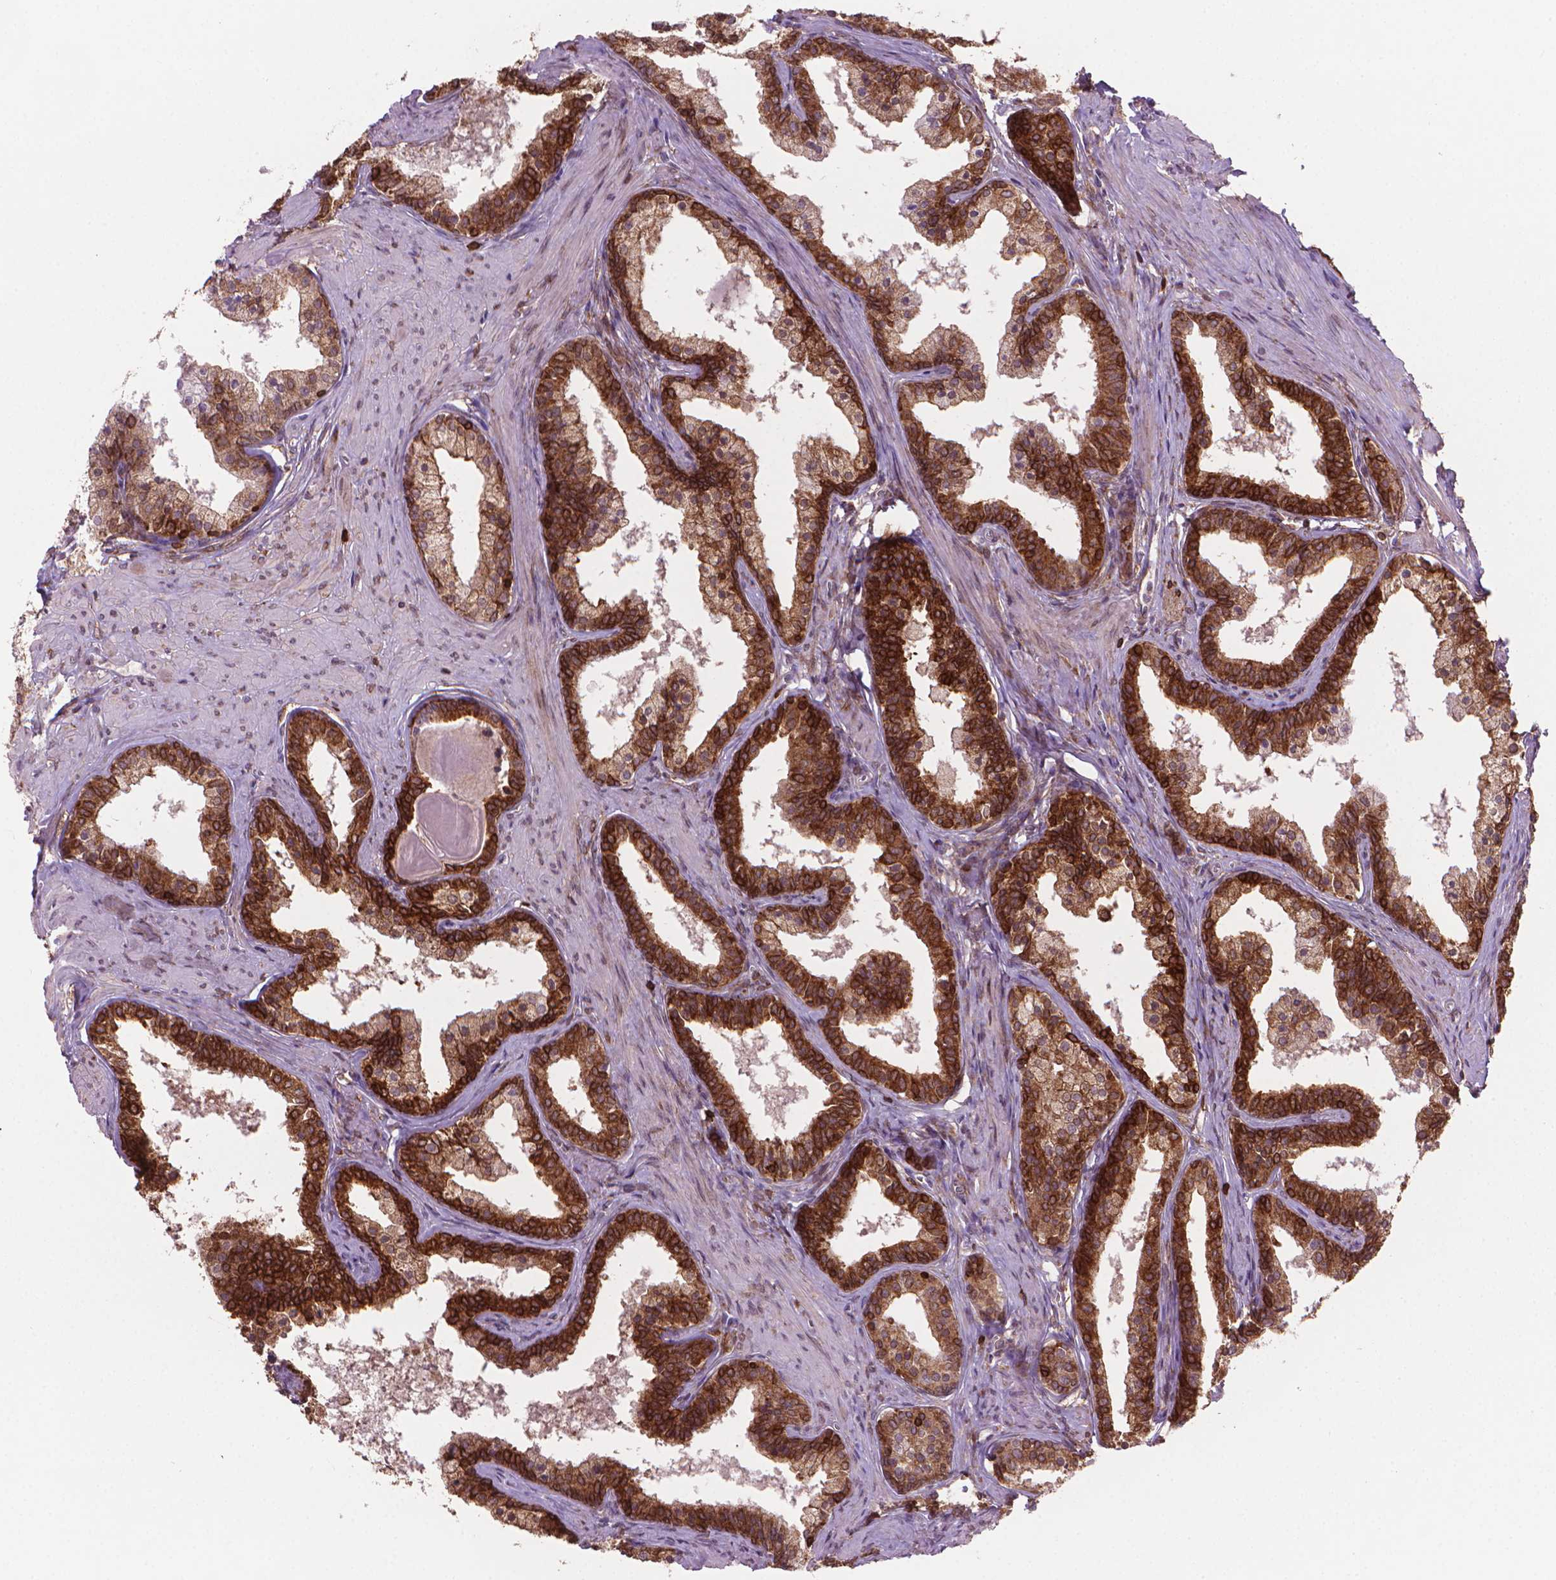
{"staining": {"intensity": "strong", "quantity": ">75%", "location": "cytoplasmic/membranous"}, "tissue": "prostate", "cell_type": "Glandular cells", "image_type": "normal", "snomed": [{"axis": "morphology", "description": "Normal tissue, NOS"}, {"axis": "topography", "description": "Prostate"}], "caption": "A brown stain highlights strong cytoplasmic/membranous staining of a protein in glandular cells of normal prostate. Using DAB (3,3'-diaminobenzidine) (brown) and hematoxylin (blue) stains, captured at high magnification using brightfield microscopy.", "gene": "BCL2", "patient": {"sex": "male", "age": 61}}